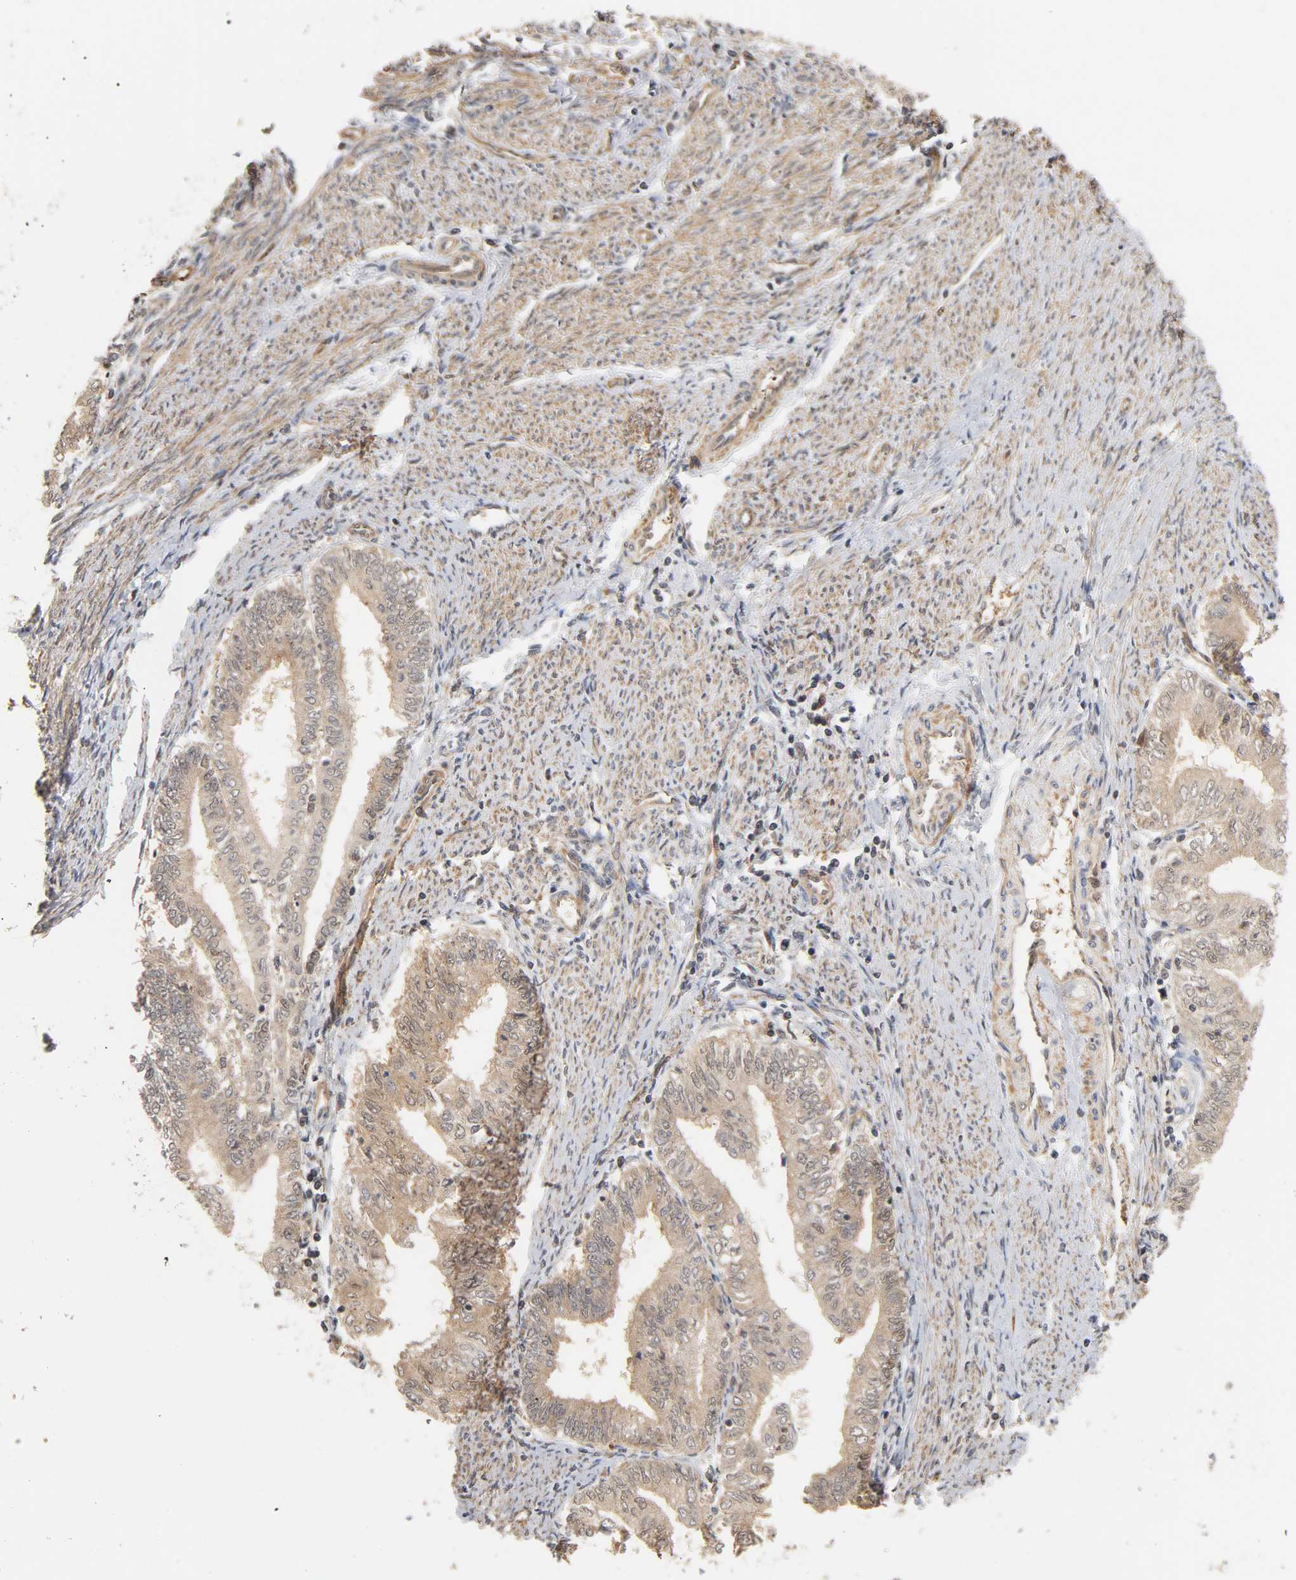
{"staining": {"intensity": "weak", "quantity": ">75%", "location": "cytoplasmic/membranous"}, "tissue": "endometrial cancer", "cell_type": "Tumor cells", "image_type": "cancer", "snomed": [{"axis": "morphology", "description": "Adenocarcinoma, NOS"}, {"axis": "topography", "description": "Endometrium"}], "caption": "Adenocarcinoma (endometrial) tissue exhibits weak cytoplasmic/membranous positivity in about >75% of tumor cells, visualized by immunohistochemistry.", "gene": "CDC37", "patient": {"sex": "female", "age": 66}}